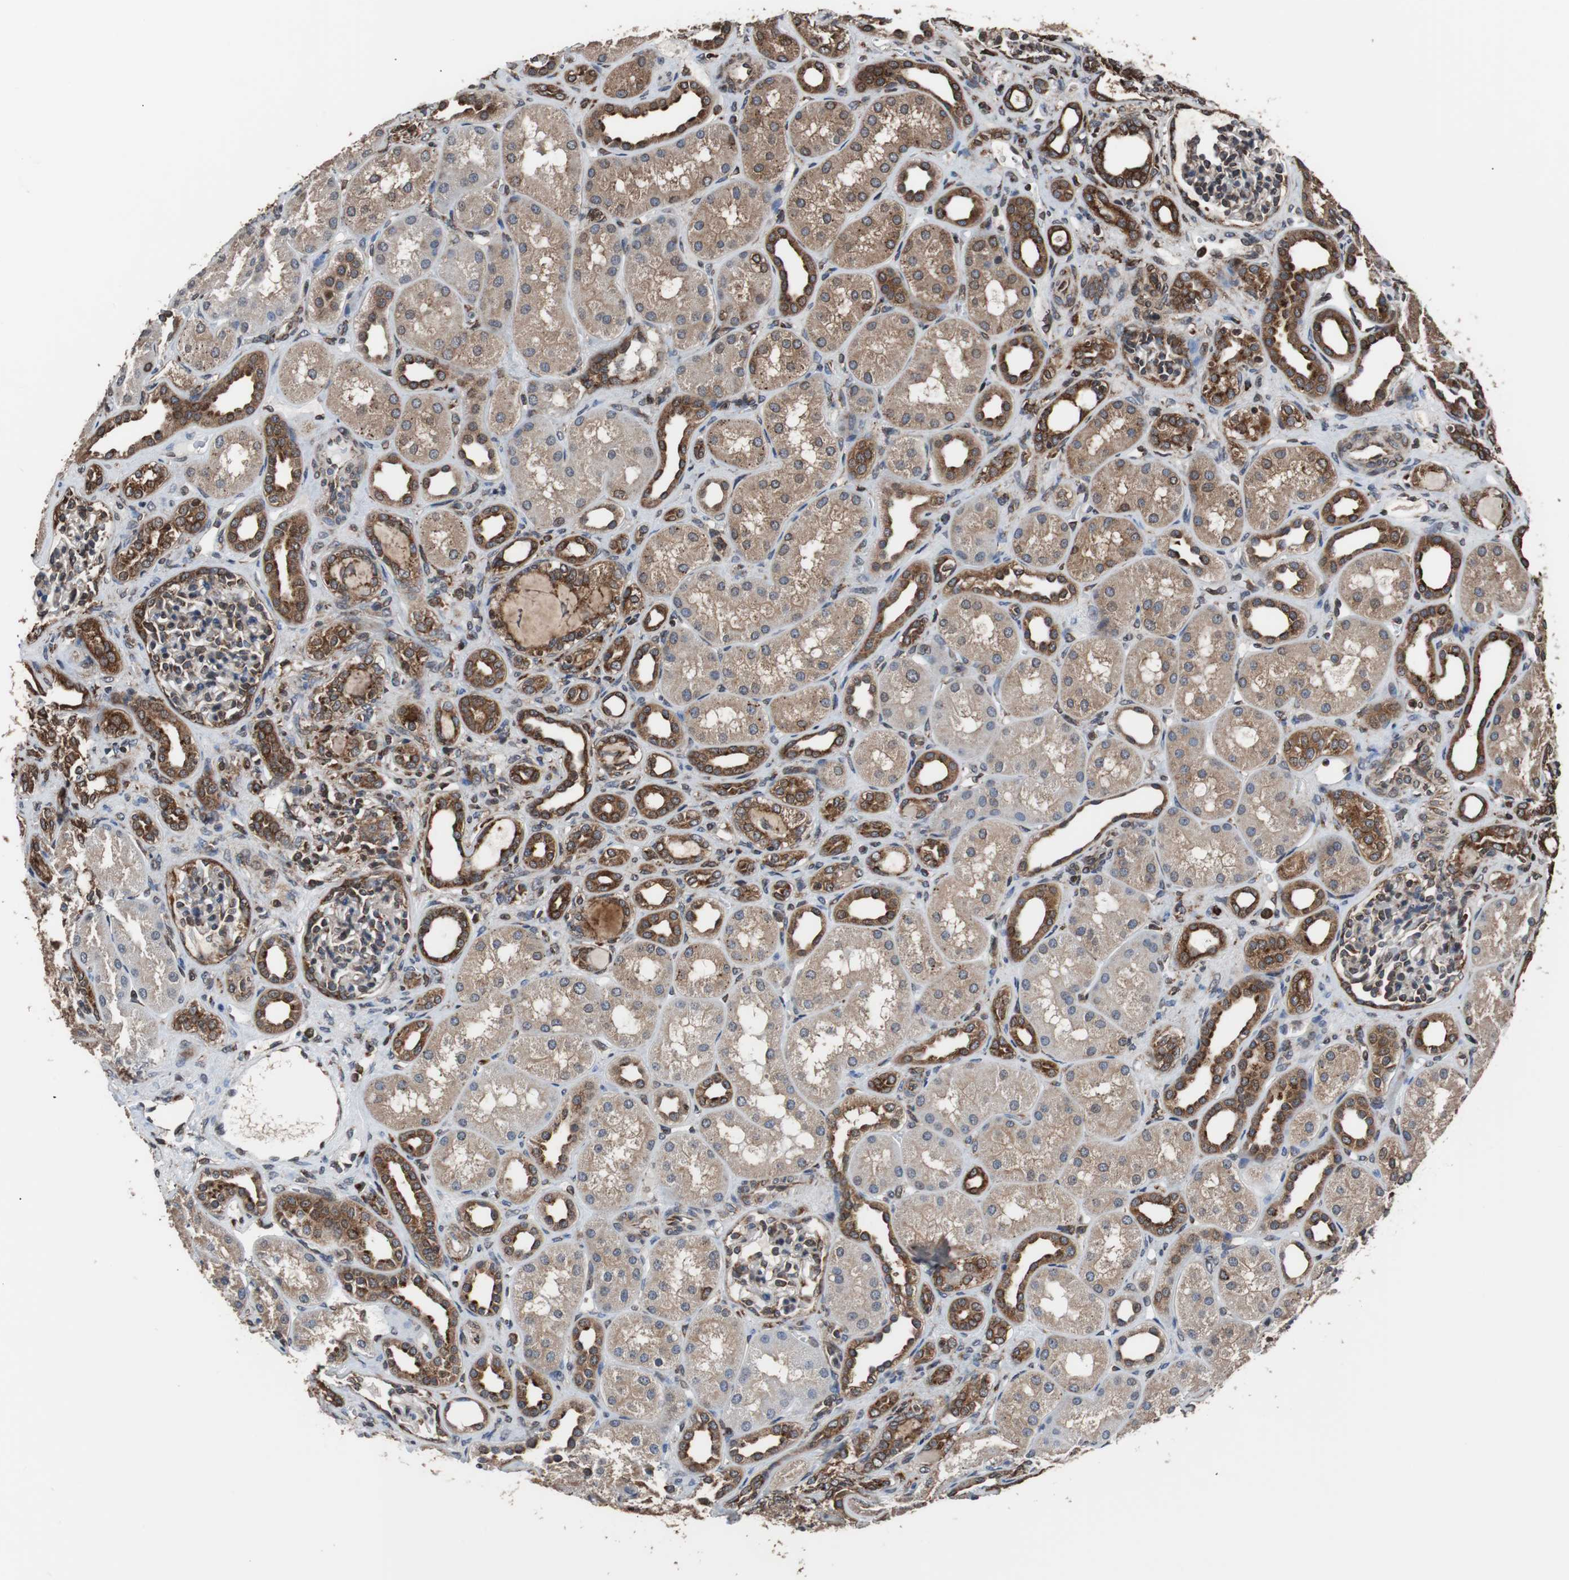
{"staining": {"intensity": "strong", "quantity": "<25%", "location": "cytoplasmic/membranous,nuclear"}, "tissue": "kidney", "cell_type": "Cells in glomeruli", "image_type": "normal", "snomed": [{"axis": "morphology", "description": "Normal tissue, NOS"}, {"axis": "topography", "description": "Kidney"}], "caption": "Immunohistochemical staining of normal kidney exhibits strong cytoplasmic/membranous,nuclear protein staining in approximately <25% of cells in glomeruli. The staining was performed using DAB to visualize the protein expression in brown, while the nuclei were stained in blue with hematoxylin (Magnification: 20x).", "gene": "USP10", "patient": {"sex": "male", "age": 7}}